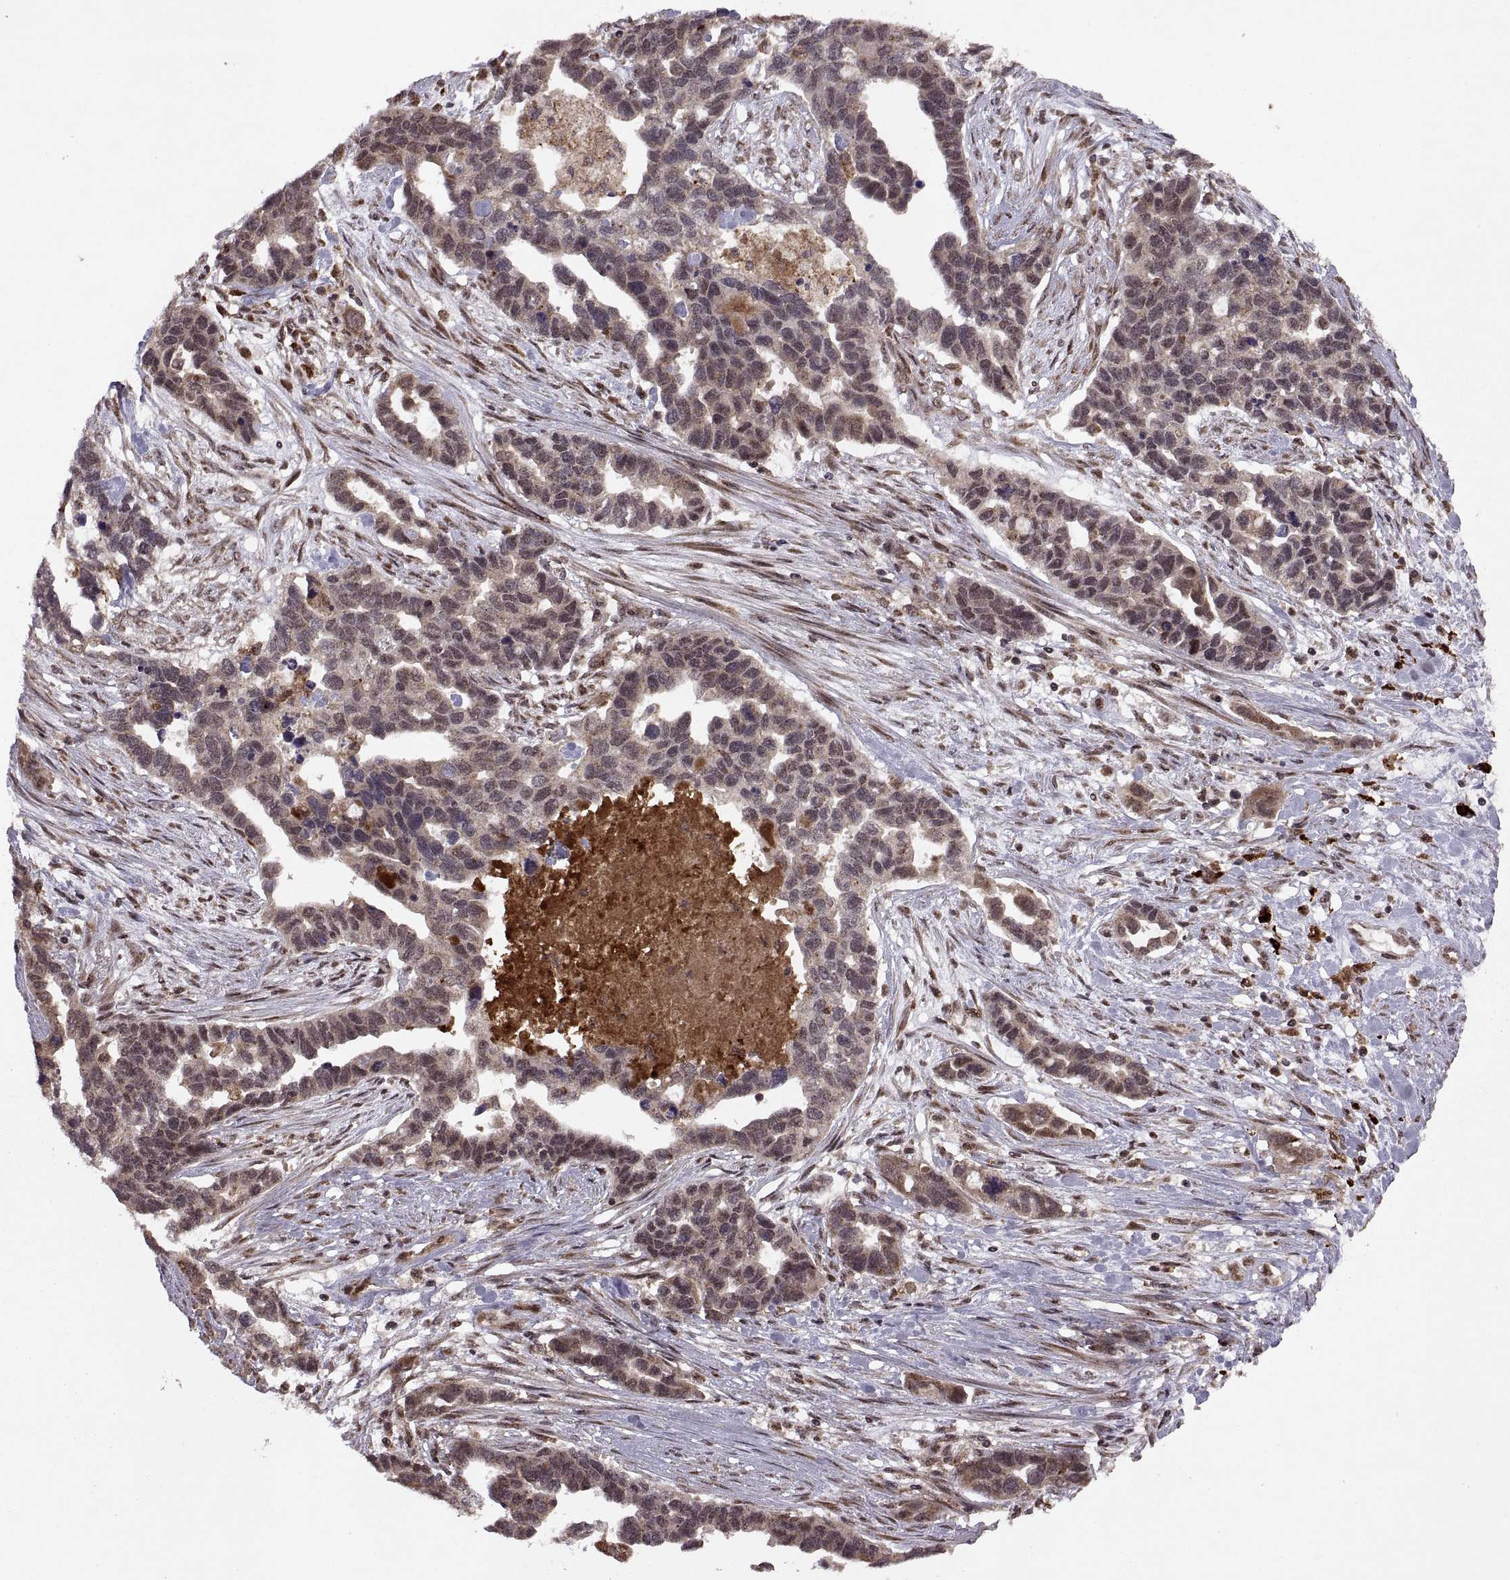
{"staining": {"intensity": "negative", "quantity": "none", "location": "none"}, "tissue": "ovarian cancer", "cell_type": "Tumor cells", "image_type": "cancer", "snomed": [{"axis": "morphology", "description": "Cystadenocarcinoma, serous, NOS"}, {"axis": "topography", "description": "Ovary"}], "caption": "Ovarian cancer (serous cystadenocarcinoma) stained for a protein using IHC demonstrates no expression tumor cells.", "gene": "PTOV1", "patient": {"sex": "female", "age": 54}}